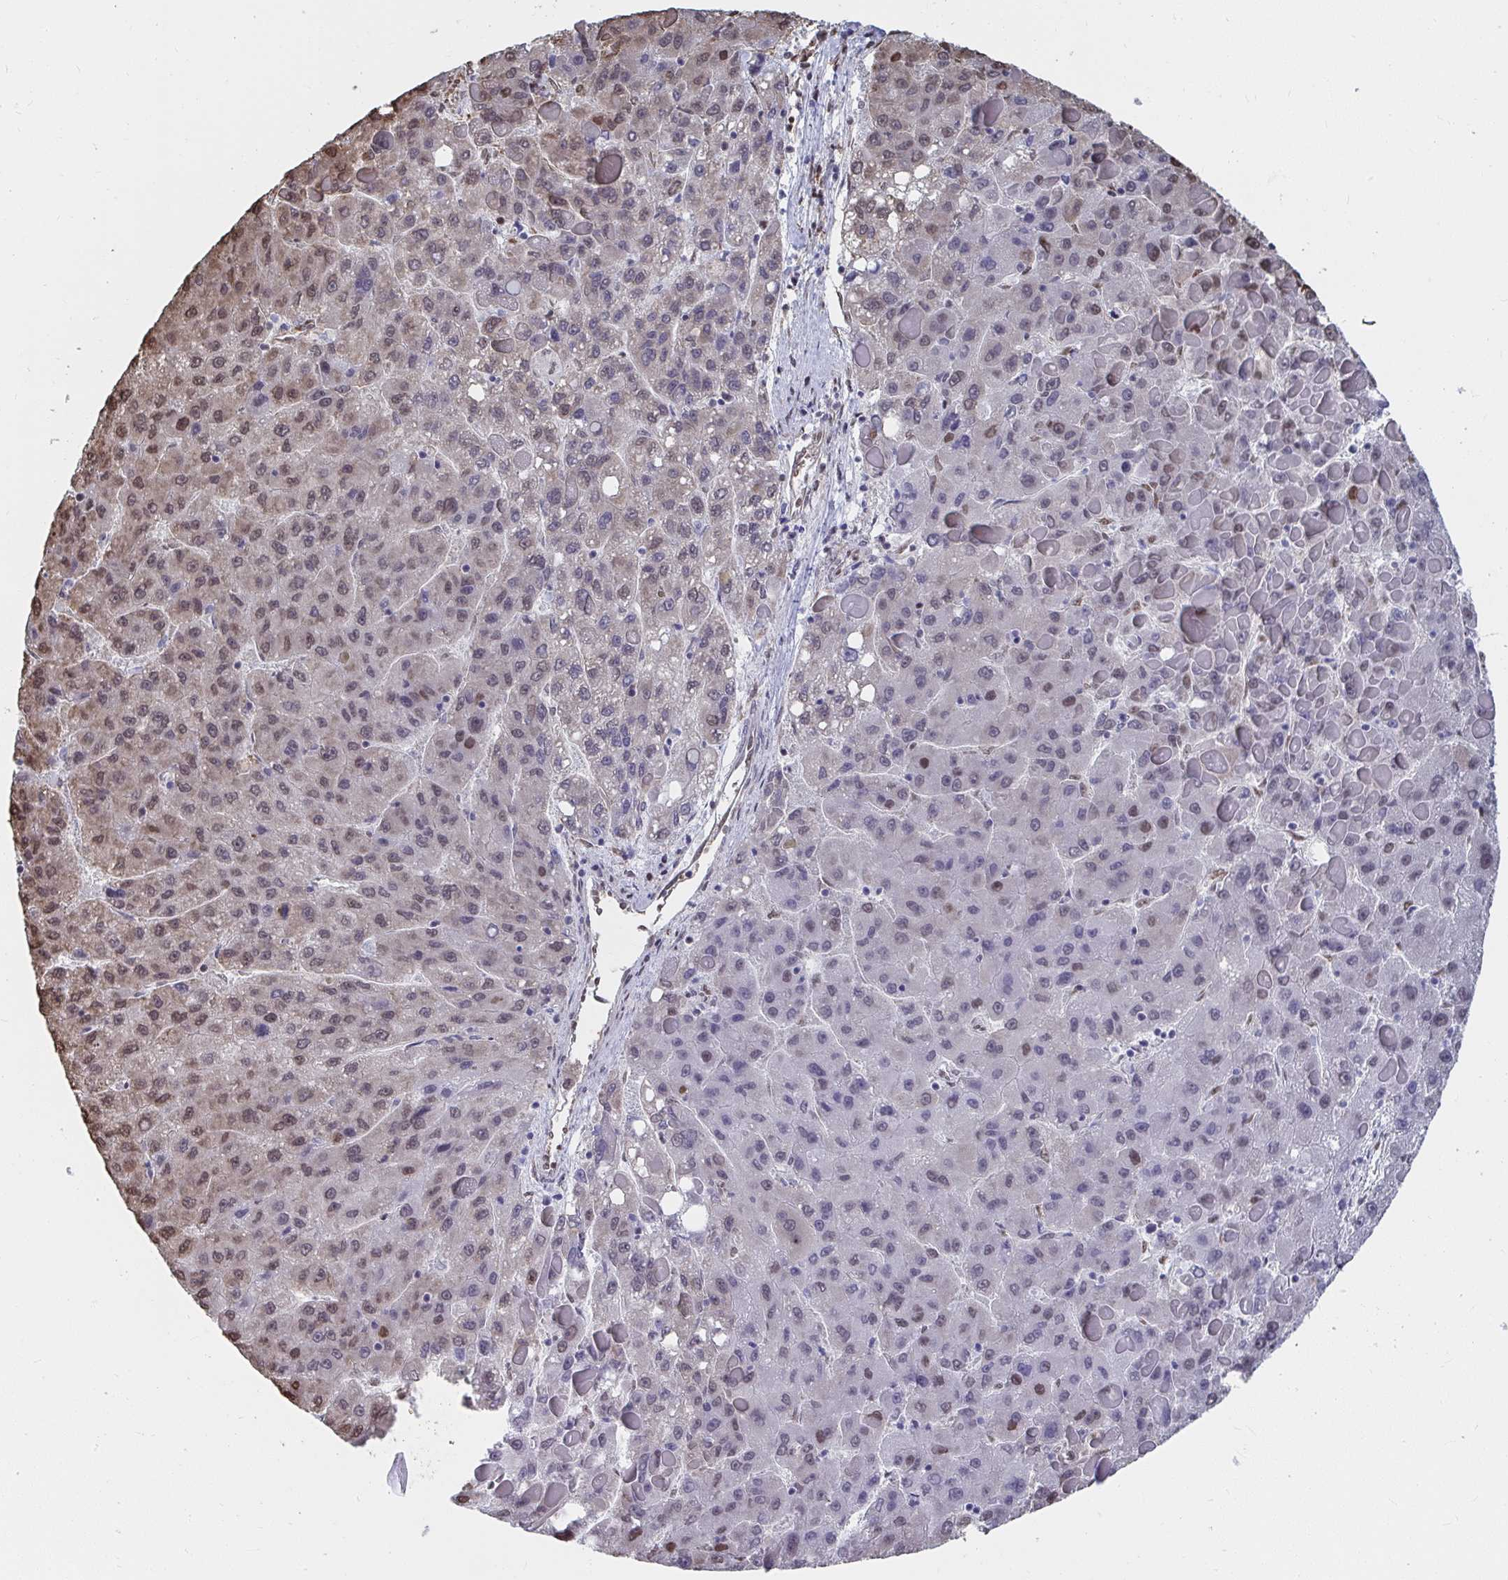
{"staining": {"intensity": "moderate", "quantity": "<25%", "location": "nuclear"}, "tissue": "liver cancer", "cell_type": "Tumor cells", "image_type": "cancer", "snomed": [{"axis": "morphology", "description": "Carcinoma, Hepatocellular, NOS"}, {"axis": "topography", "description": "Liver"}], "caption": "This histopathology image exhibits immunohistochemistry staining of liver cancer, with low moderate nuclear staining in about <25% of tumor cells.", "gene": "SYNCRIP", "patient": {"sex": "female", "age": 82}}